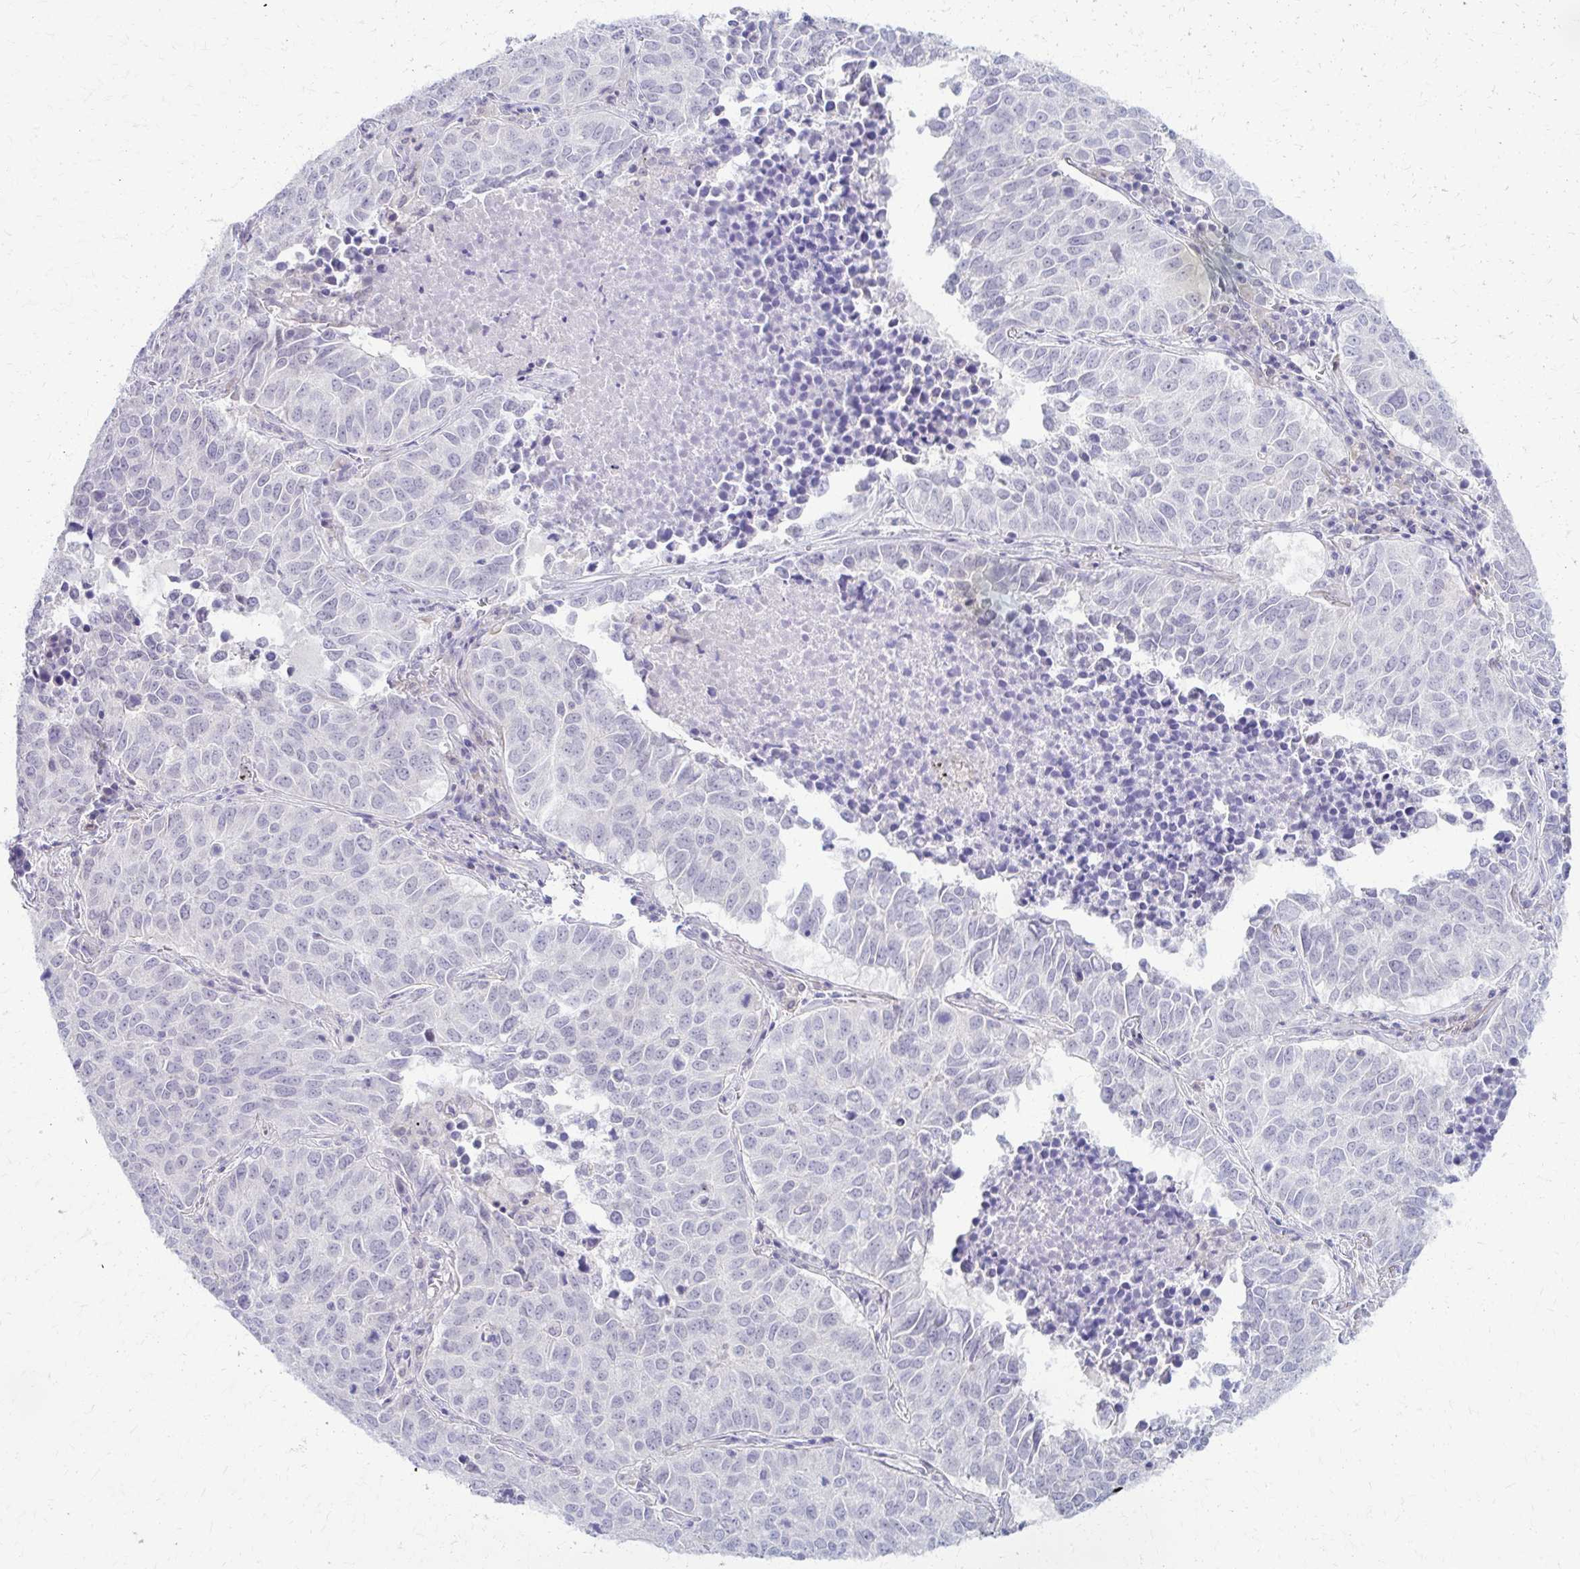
{"staining": {"intensity": "negative", "quantity": "none", "location": "none"}, "tissue": "lung cancer", "cell_type": "Tumor cells", "image_type": "cancer", "snomed": [{"axis": "morphology", "description": "Adenocarcinoma, NOS"}, {"axis": "topography", "description": "Lung"}], "caption": "Lung cancer (adenocarcinoma) stained for a protein using immunohistochemistry (IHC) exhibits no positivity tumor cells.", "gene": "RHOBTB2", "patient": {"sex": "female", "age": 50}}